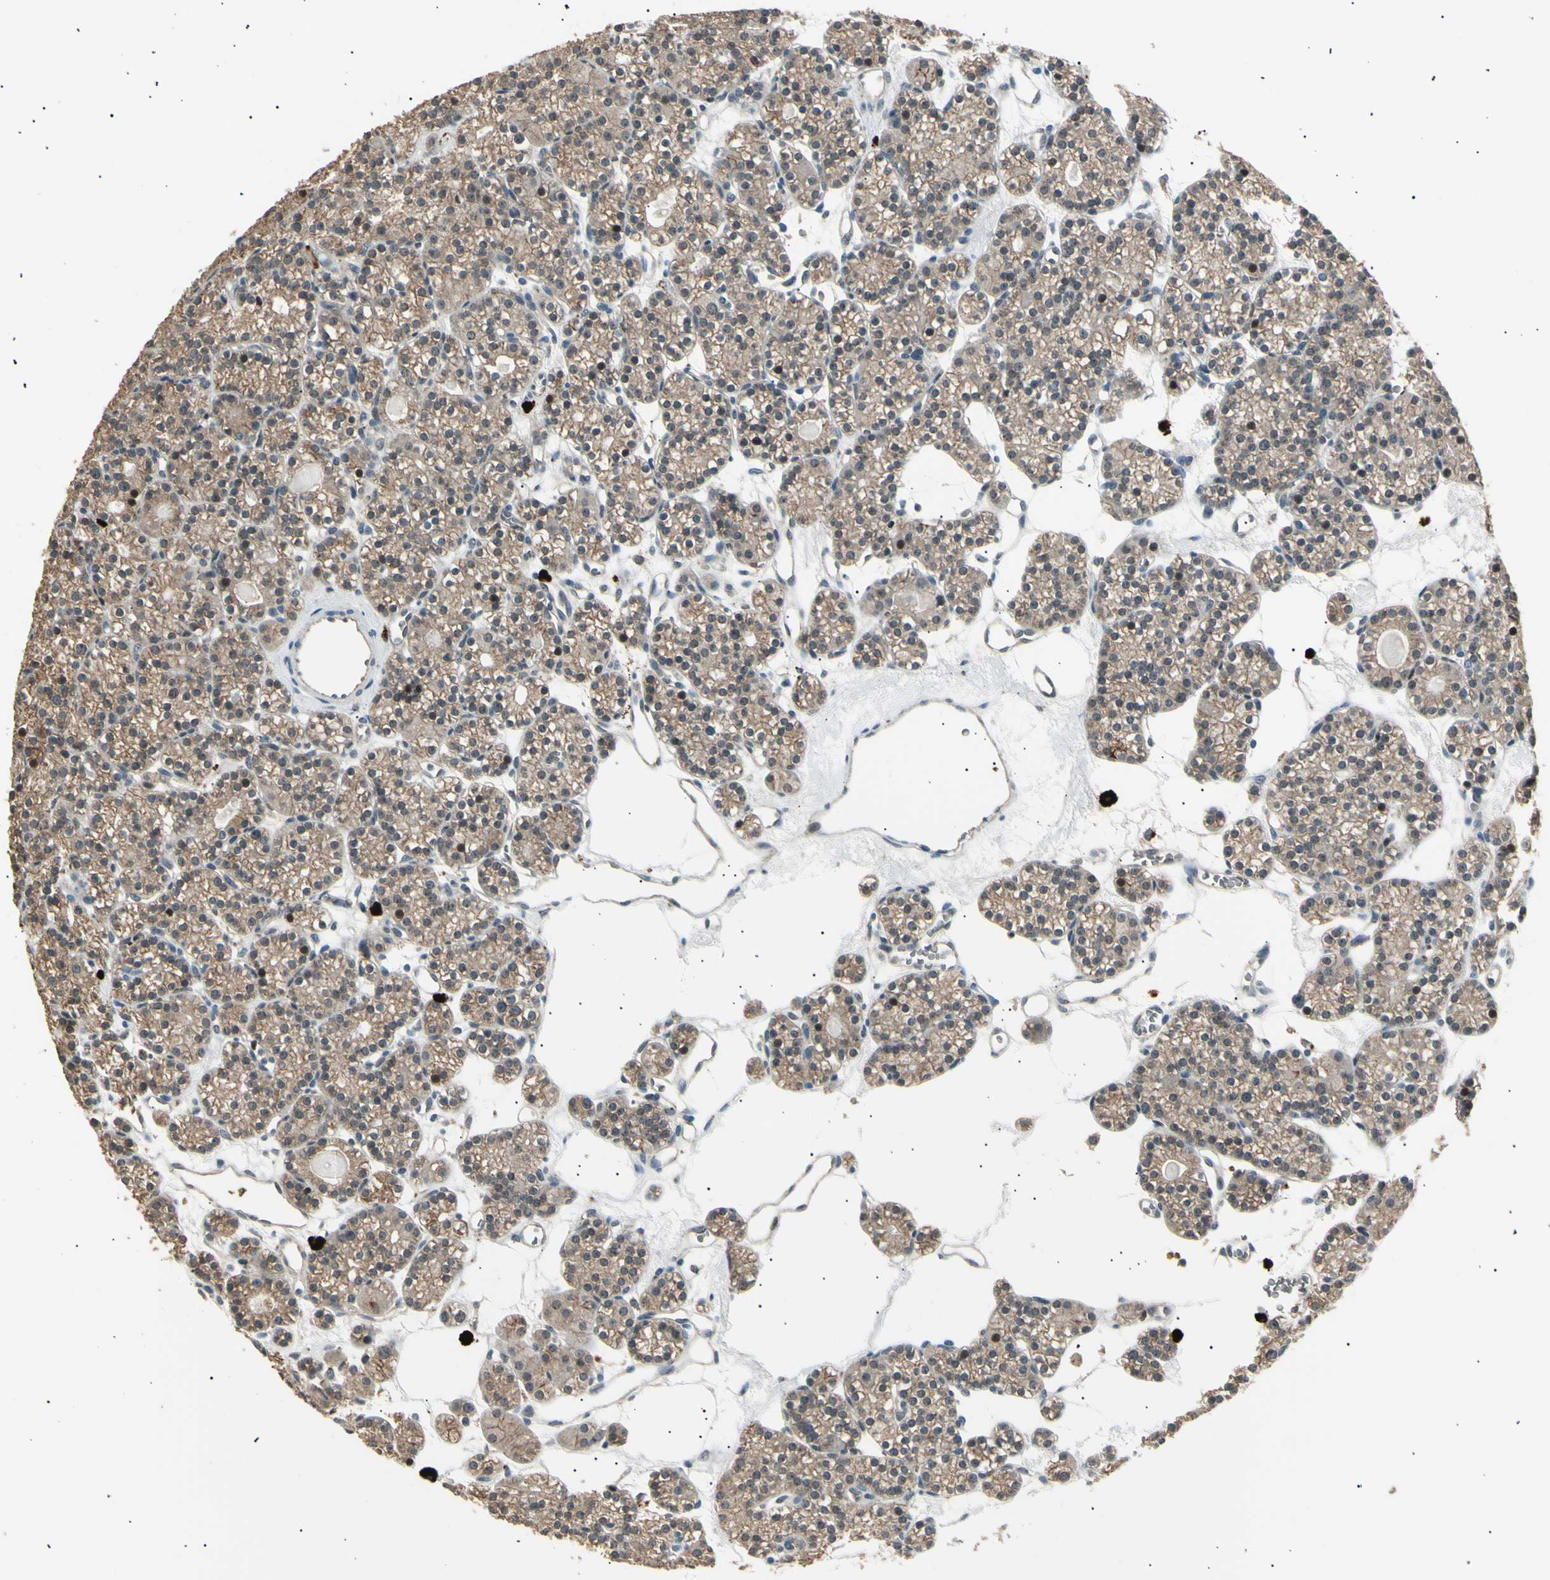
{"staining": {"intensity": "moderate", "quantity": ">75%", "location": "cytoplasmic/membranous"}, "tissue": "parathyroid gland", "cell_type": "Glandular cells", "image_type": "normal", "snomed": [{"axis": "morphology", "description": "Normal tissue, NOS"}, {"axis": "topography", "description": "Parathyroid gland"}], "caption": "Moderate cytoplasmic/membranous staining is seen in about >75% of glandular cells in normal parathyroid gland. (Stains: DAB in brown, nuclei in blue, Microscopy: brightfield microscopy at high magnification).", "gene": "NUAK2", "patient": {"sex": "female", "age": 64}}